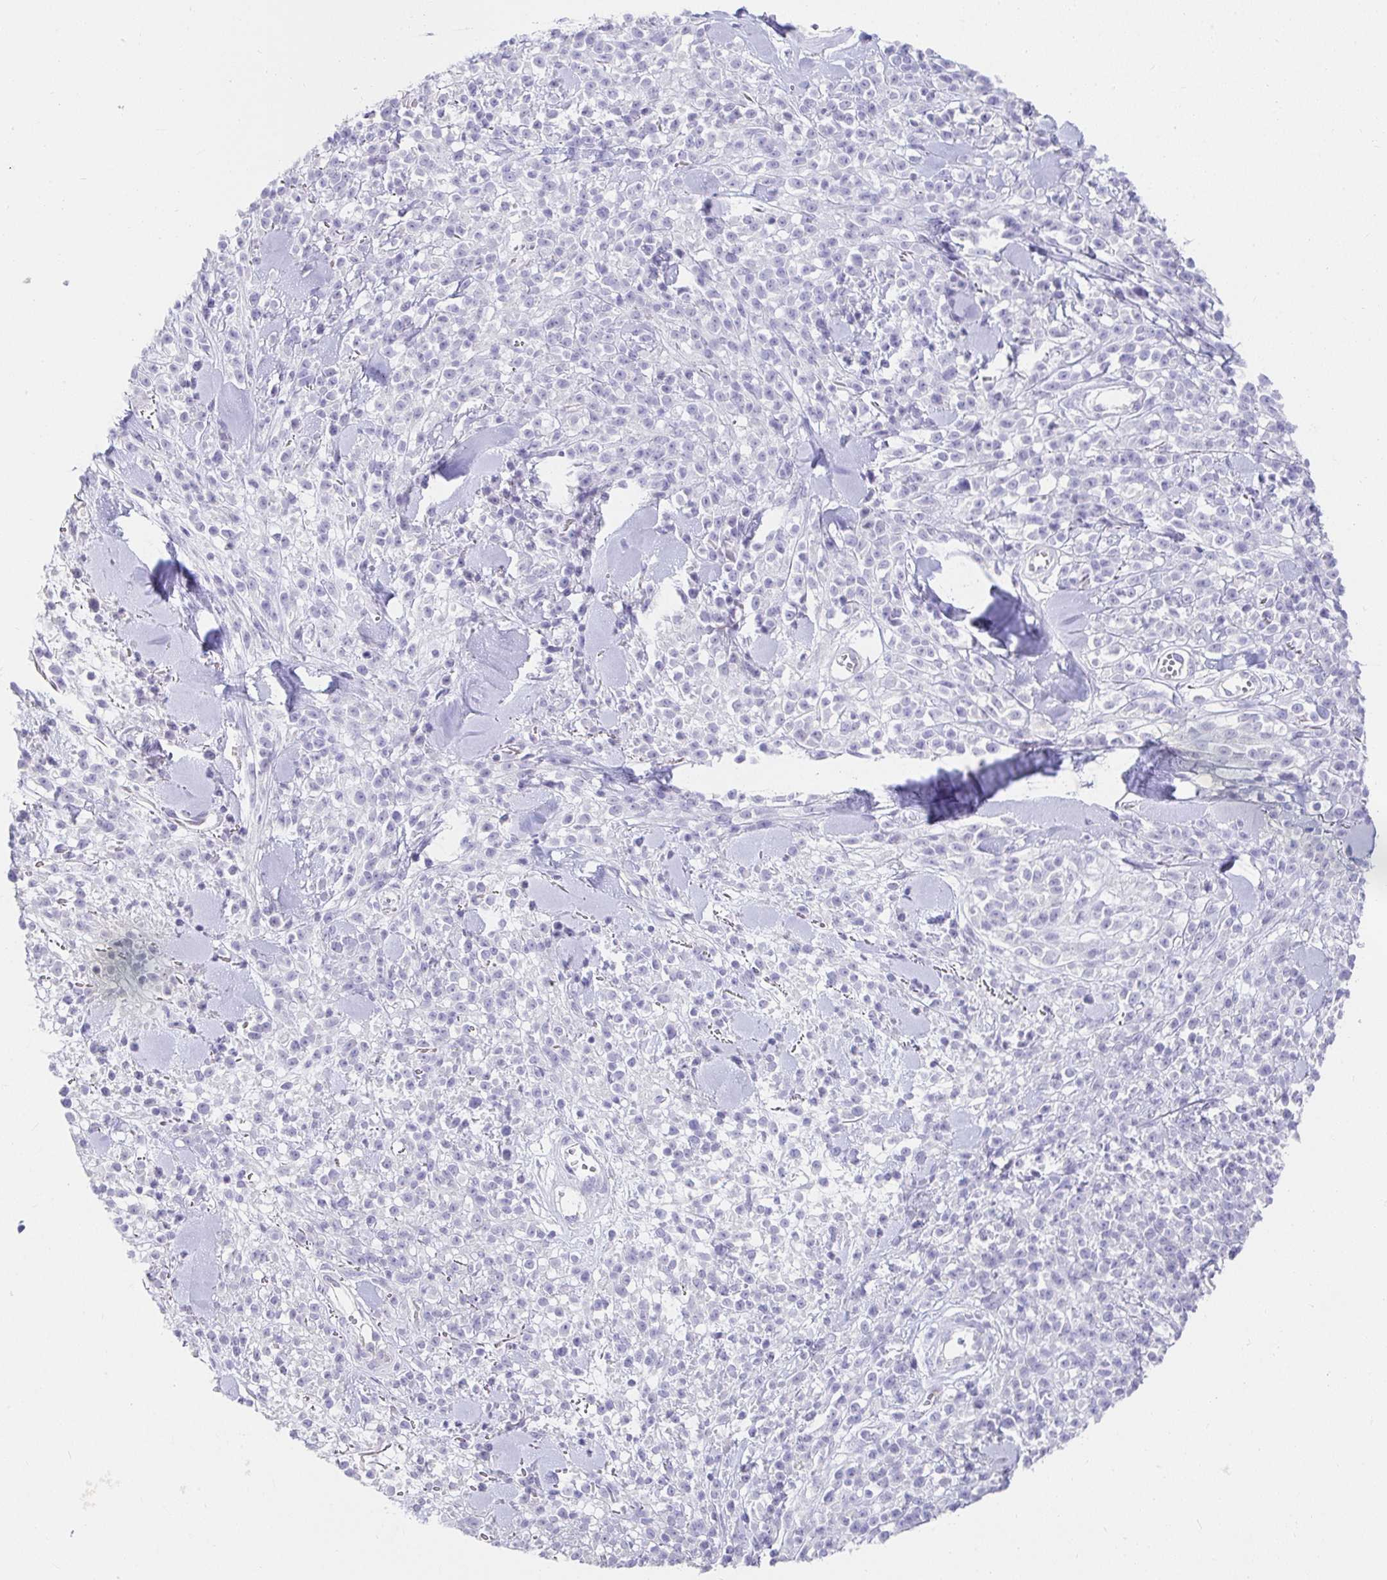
{"staining": {"intensity": "negative", "quantity": "none", "location": "none"}, "tissue": "melanoma", "cell_type": "Tumor cells", "image_type": "cancer", "snomed": [{"axis": "morphology", "description": "Malignant melanoma, NOS"}, {"axis": "topography", "description": "Skin"}, {"axis": "topography", "description": "Skin of trunk"}], "caption": "IHC photomicrograph of neoplastic tissue: melanoma stained with DAB reveals no significant protein staining in tumor cells. (Immunohistochemistry (ihc), brightfield microscopy, high magnification).", "gene": "VGLL1", "patient": {"sex": "male", "age": 74}}